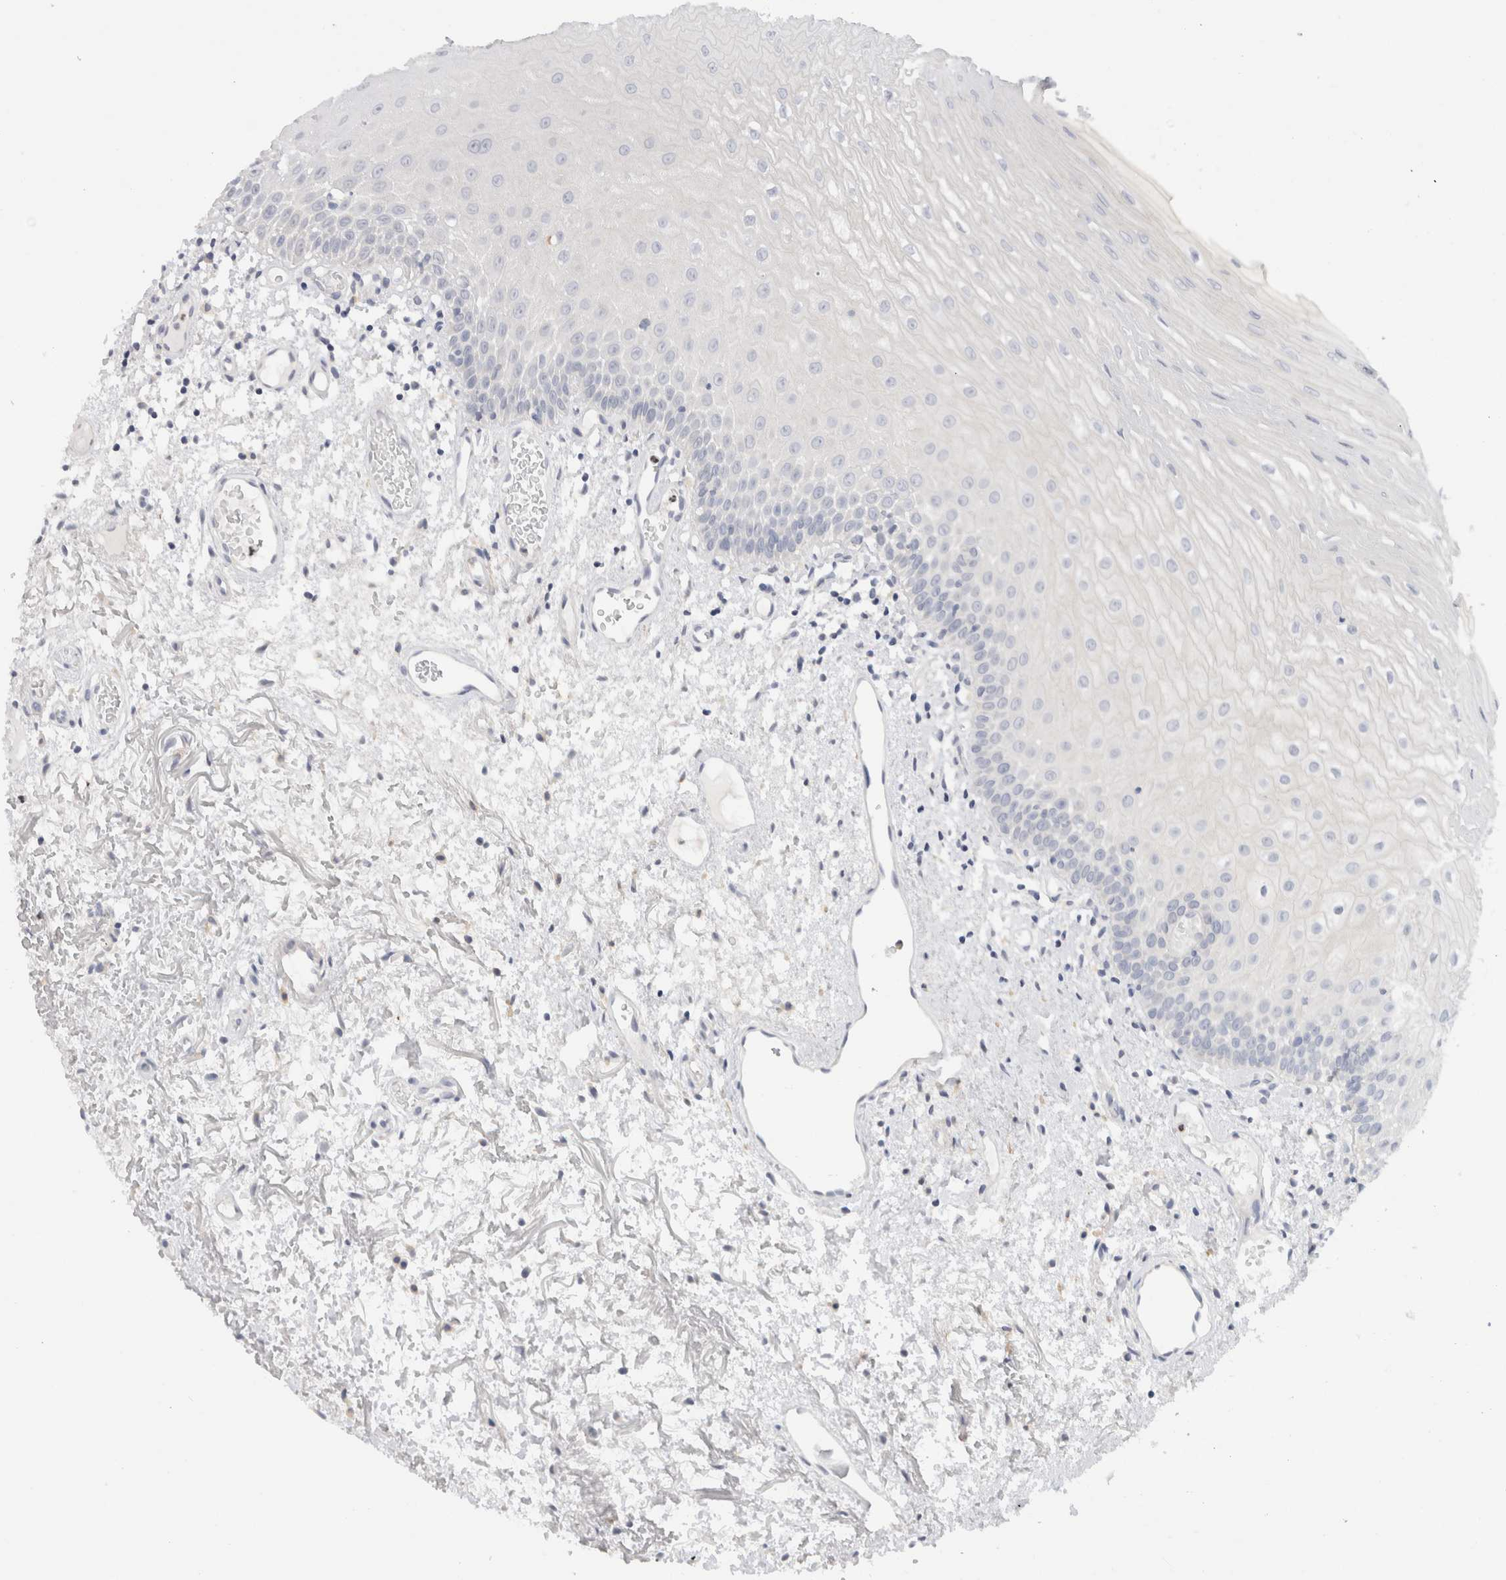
{"staining": {"intensity": "negative", "quantity": "none", "location": "none"}, "tissue": "oral mucosa", "cell_type": "Squamous epithelial cells", "image_type": "normal", "snomed": [{"axis": "morphology", "description": "Normal tissue, NOS"}, {"axis": "topography", "description": "Oral tissue"}], "caption": "High power microscopy micrograph of an immunohistochemistry (IHC) photomicrograph of normal oral mucosa, revealing no significant staining in squamous epithelial cells.", "gene": "ADAM30", "patient": {"sex": "male", "age": 52}}